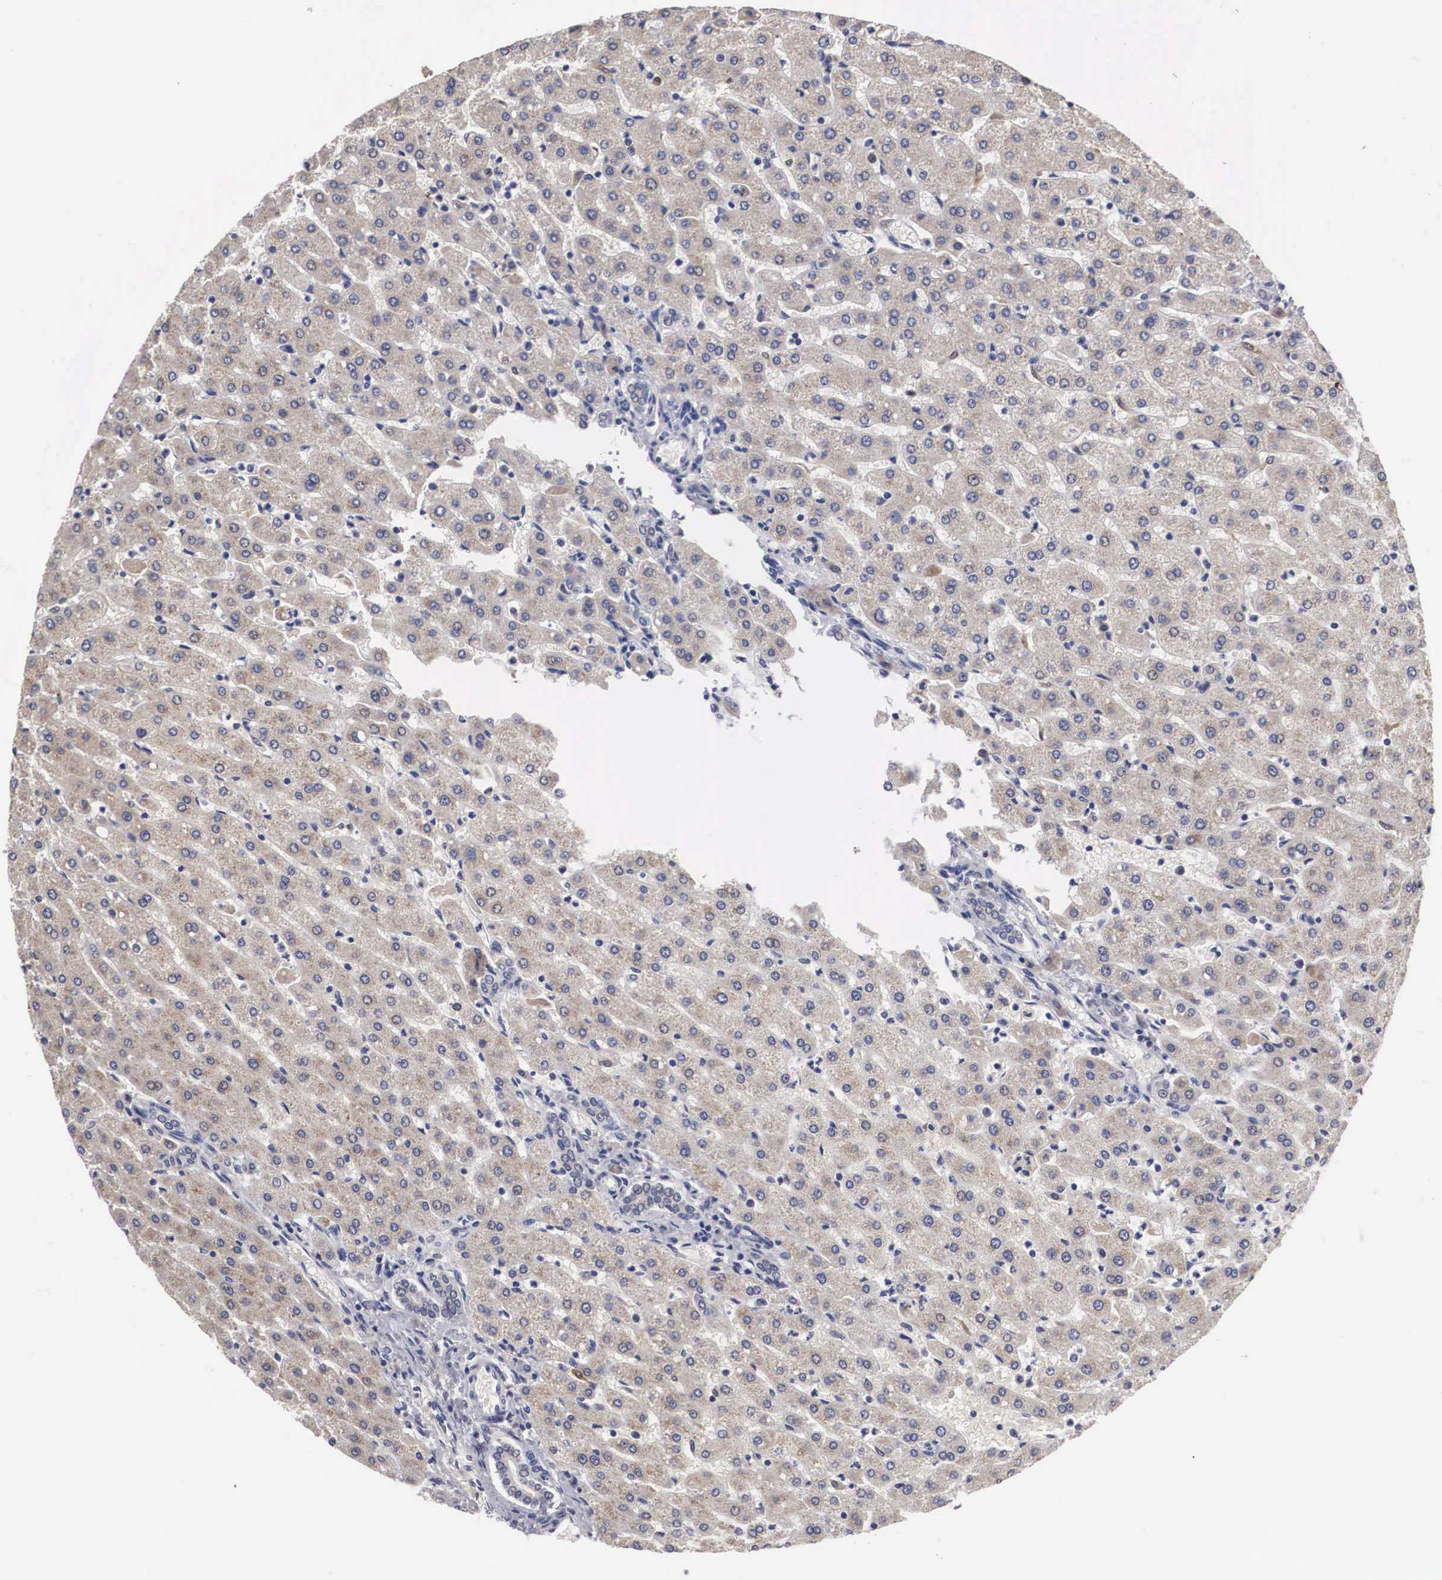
{"staining": {"intensity": "negative", "quantity": "none", "location": "none"}, "tissue": "liver", "cell_type": "Cholangiocytes", "image_type": "normal", "snomed": [{"axis": "morphology", "description": "Normal tissue, NOS"}, {"axis": "topography", "description": "Liver"}], "caption": "Immunohistochemistry (IHC) micrograph of unremarkable human liver stained for a protein (brown), which displays no staining in cholangiocytes.", "gene": "HMOX1", "patient": {"sex": "female", "age": 30}}